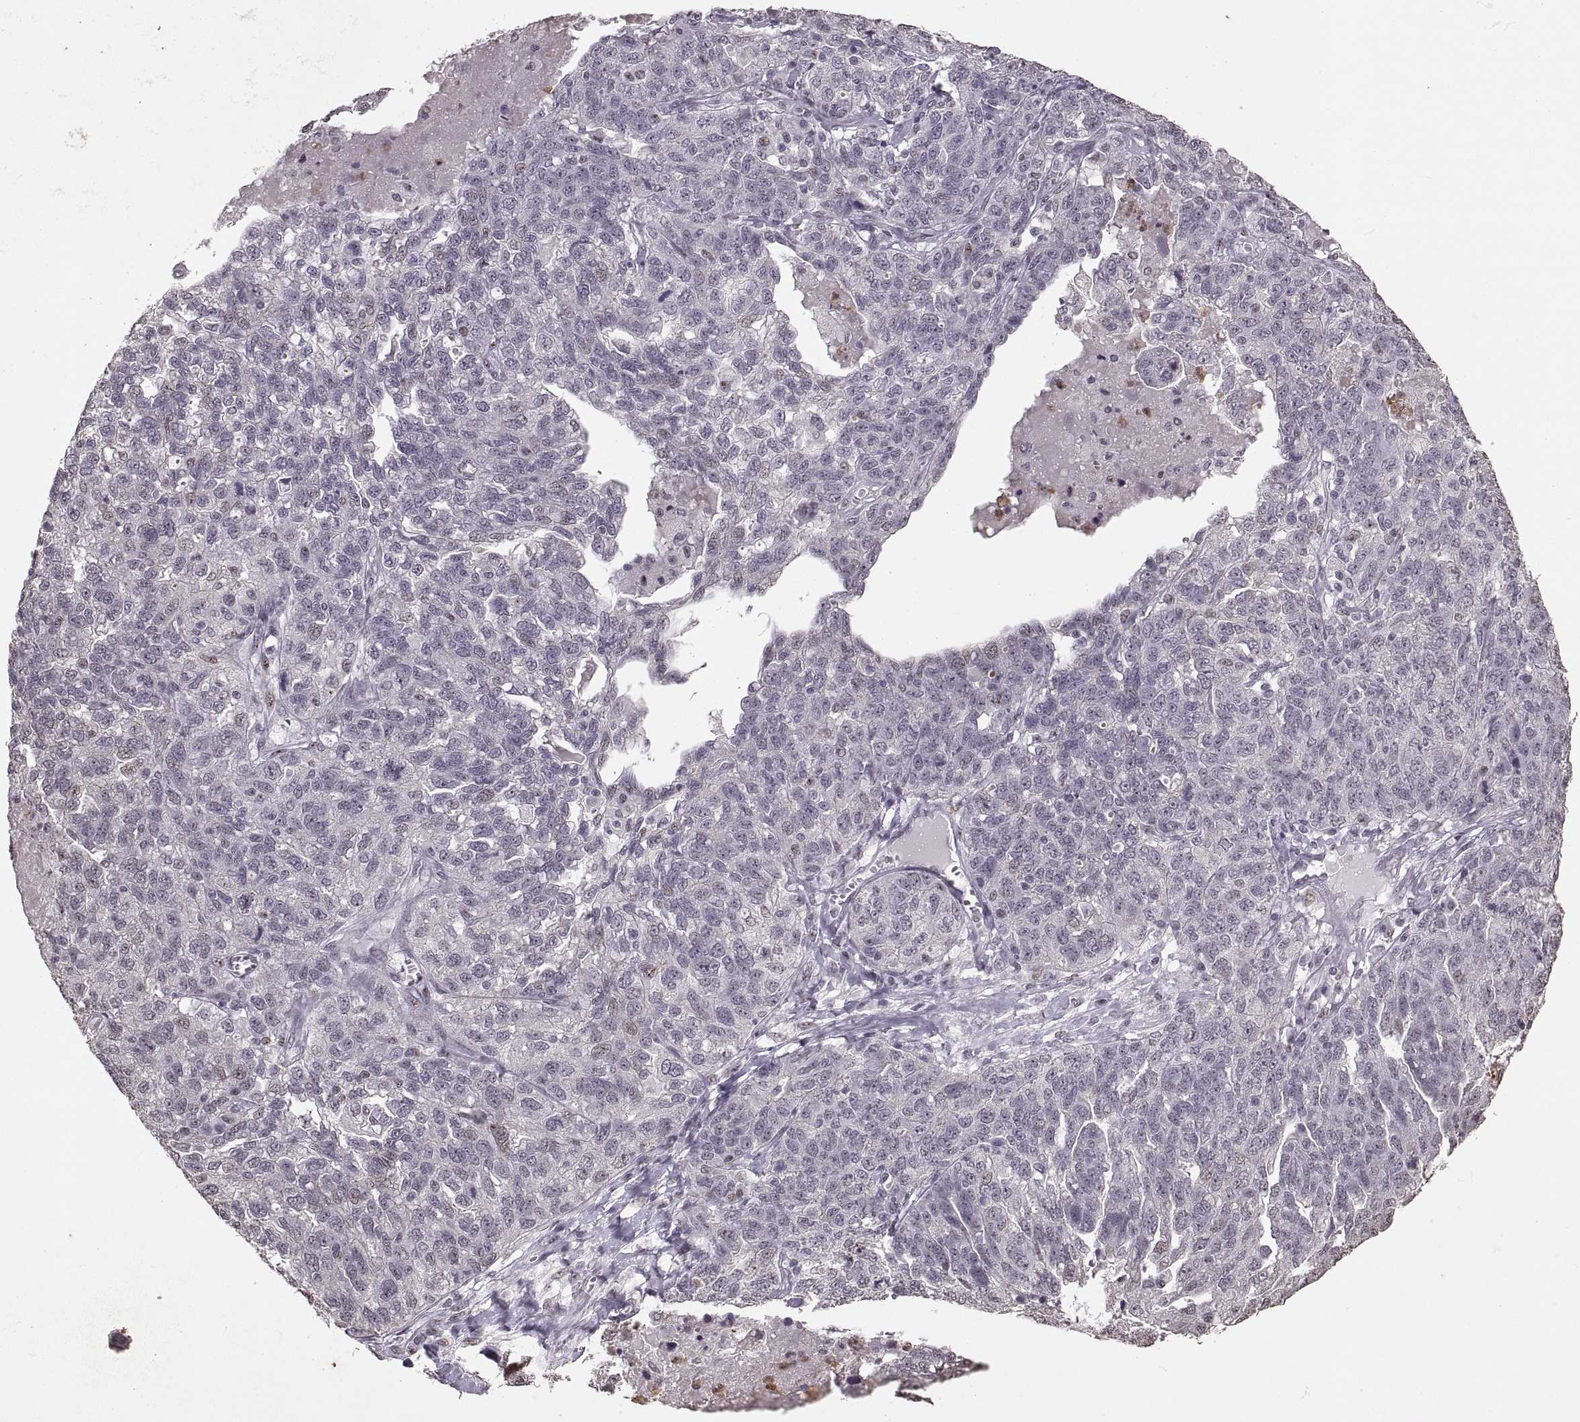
{"staining": {"intensity": "negative", "quantity": "none", "location": "none"}, "tissue": "ovarian cancer", "cell_type": "Tumor cells", "image_type": "cancer", "snomed": [{"axis": "morphology", "description": "Cystadenocarcinoma, serous, NOS"}, {"axis": "topography", "description": "Ovary"}], "caption": "High magnification brightfield microscopy of ovarian cancer (serous cystadenocarcinoma) stained with DAB (brown) and counterstained with hematoxylin (blue): tumor cells show no significant expression.", "gene": "PALS1", "patient": {"sex": "female", "age": 71}}